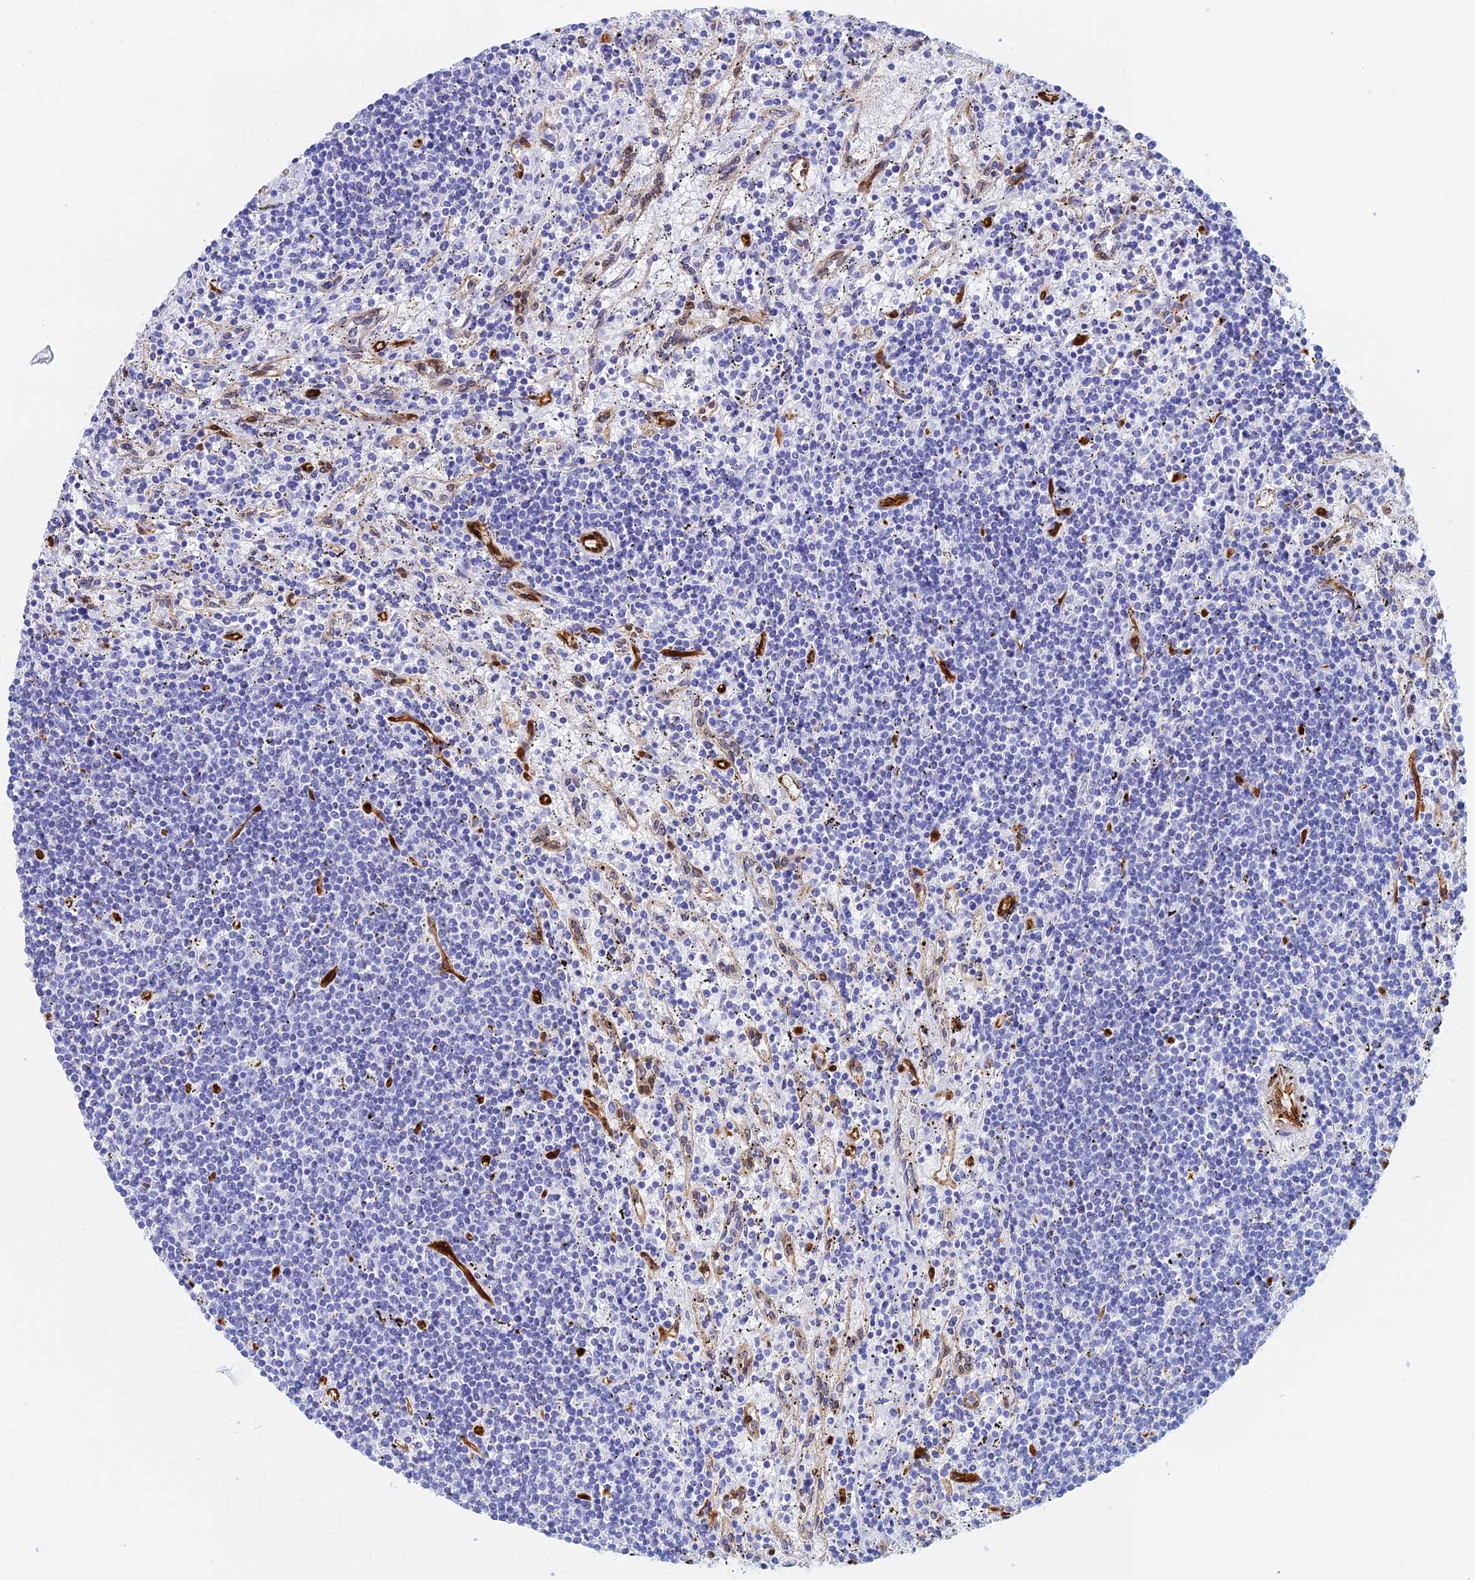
{"staining": {"intensity": "negative", "quantity": "none", "location": "none"}, "tissue": "lymphoma", "cell_type": "Tumor cells", "image_type": "cancer", "snomed": [{"axis": "morphology", "description": "Malignant lymphoma, non-Hodgkin's type, Low grade"}, {"axis": "topography", "description": "Spleen"}], "caption": "Protein analysis of lymphoma exhibits no significant expression in tumor cells.", "gene": "CRIP2", "patient": {"sex": "male", "age": 76}}